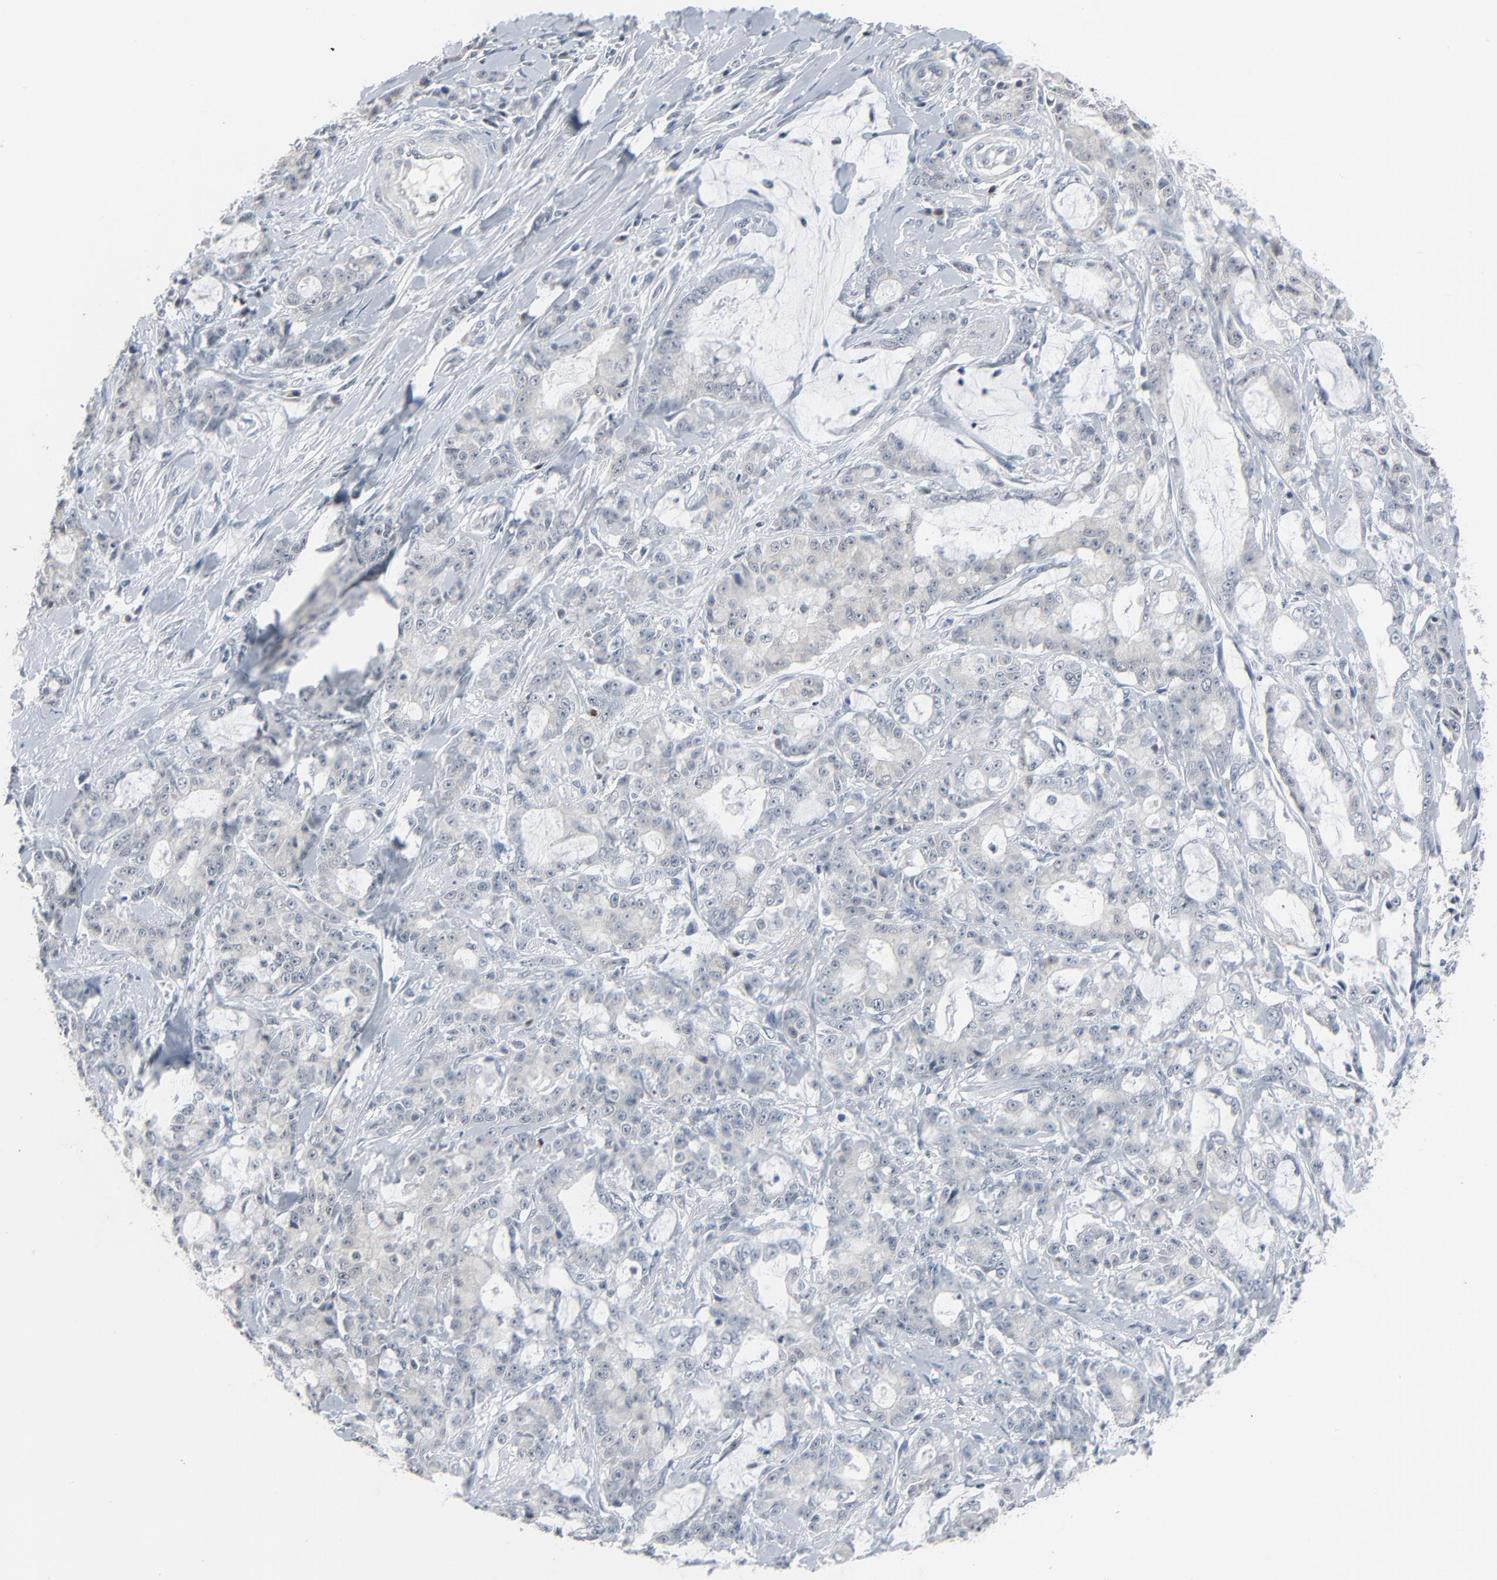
{"staining": {"intensity": "negative", "quantity": "none", "location": "none"}, "tissue": "pancreatic cancer", "cell_type": "Tumor cells", "image_type": "cancer", "snomed": [{"axis": "morphology", "description": "Adenocarcinoma, NOS"}, {"axis": "topography", "description": "Pancreas"}], "caption": "Immunohistochemistry of pancreatic cancer (adenocarcinoma) exhibits no staining in tumor cells. Nuclei are stained in blue.", "gene": "SAGE1", "patient": {"sex": "female", "age": 73}}